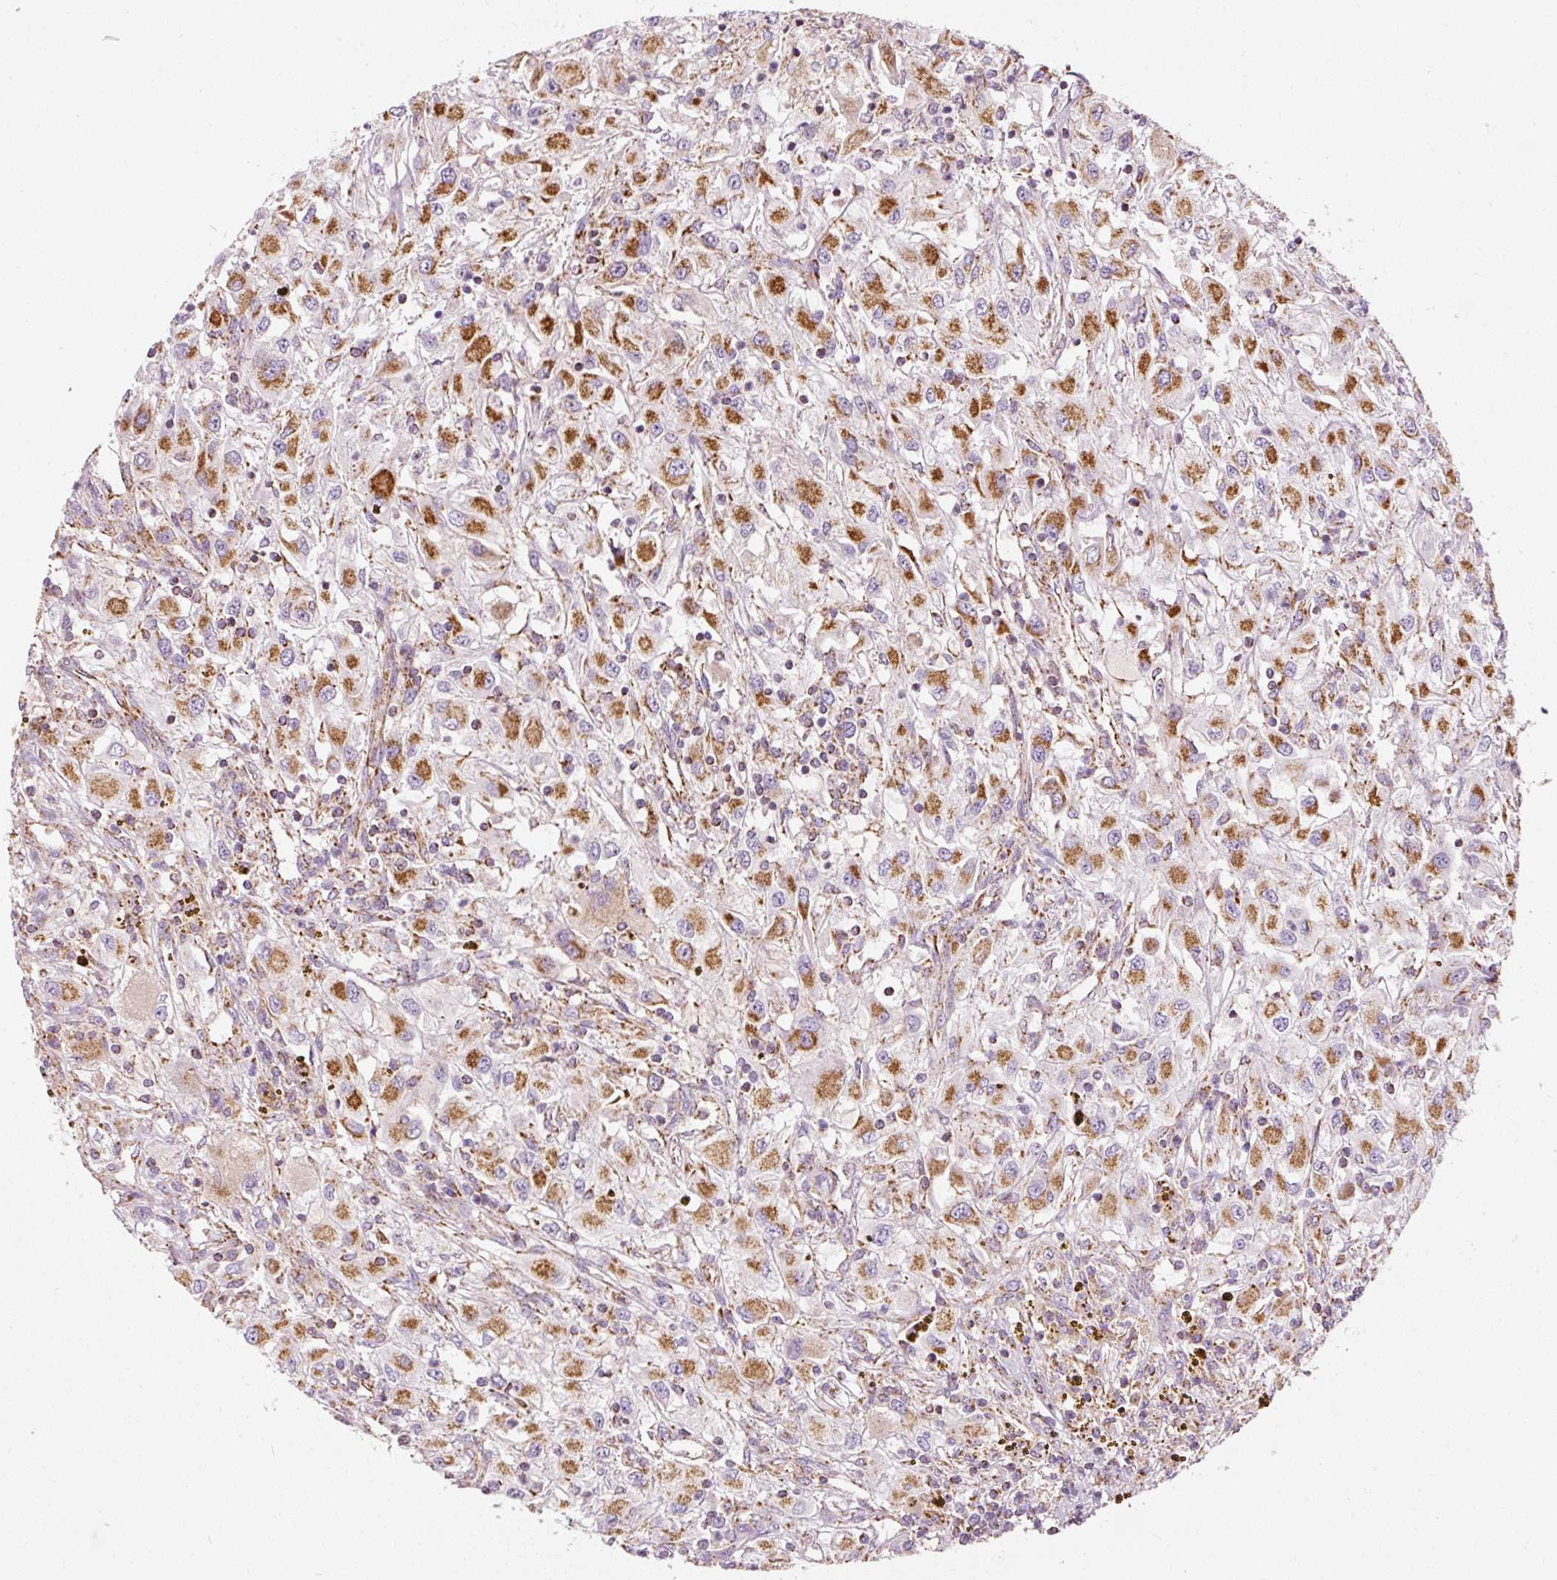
{"staining": {"intensity": "moderate", "quantity": ">75%", "location": "cytoplasmic/membranous"}, "tissue": "renal cancer", "cell_type": "Tumor cells", "image_type": "cancer", "snomed": [{"axis": "morphology", "description": "Adenocarcinoma, NOS"}, {"axis": "topography", "description": "Kidney"}], "caption": "Renal cancer was stained to show a protein in brown. There is medium levels of moderate cytoplasmic/membranous positivity in about >75% of tumor cells.", "gene": "NDUFB4", "patient": {"sex": "female", "age": 67}}